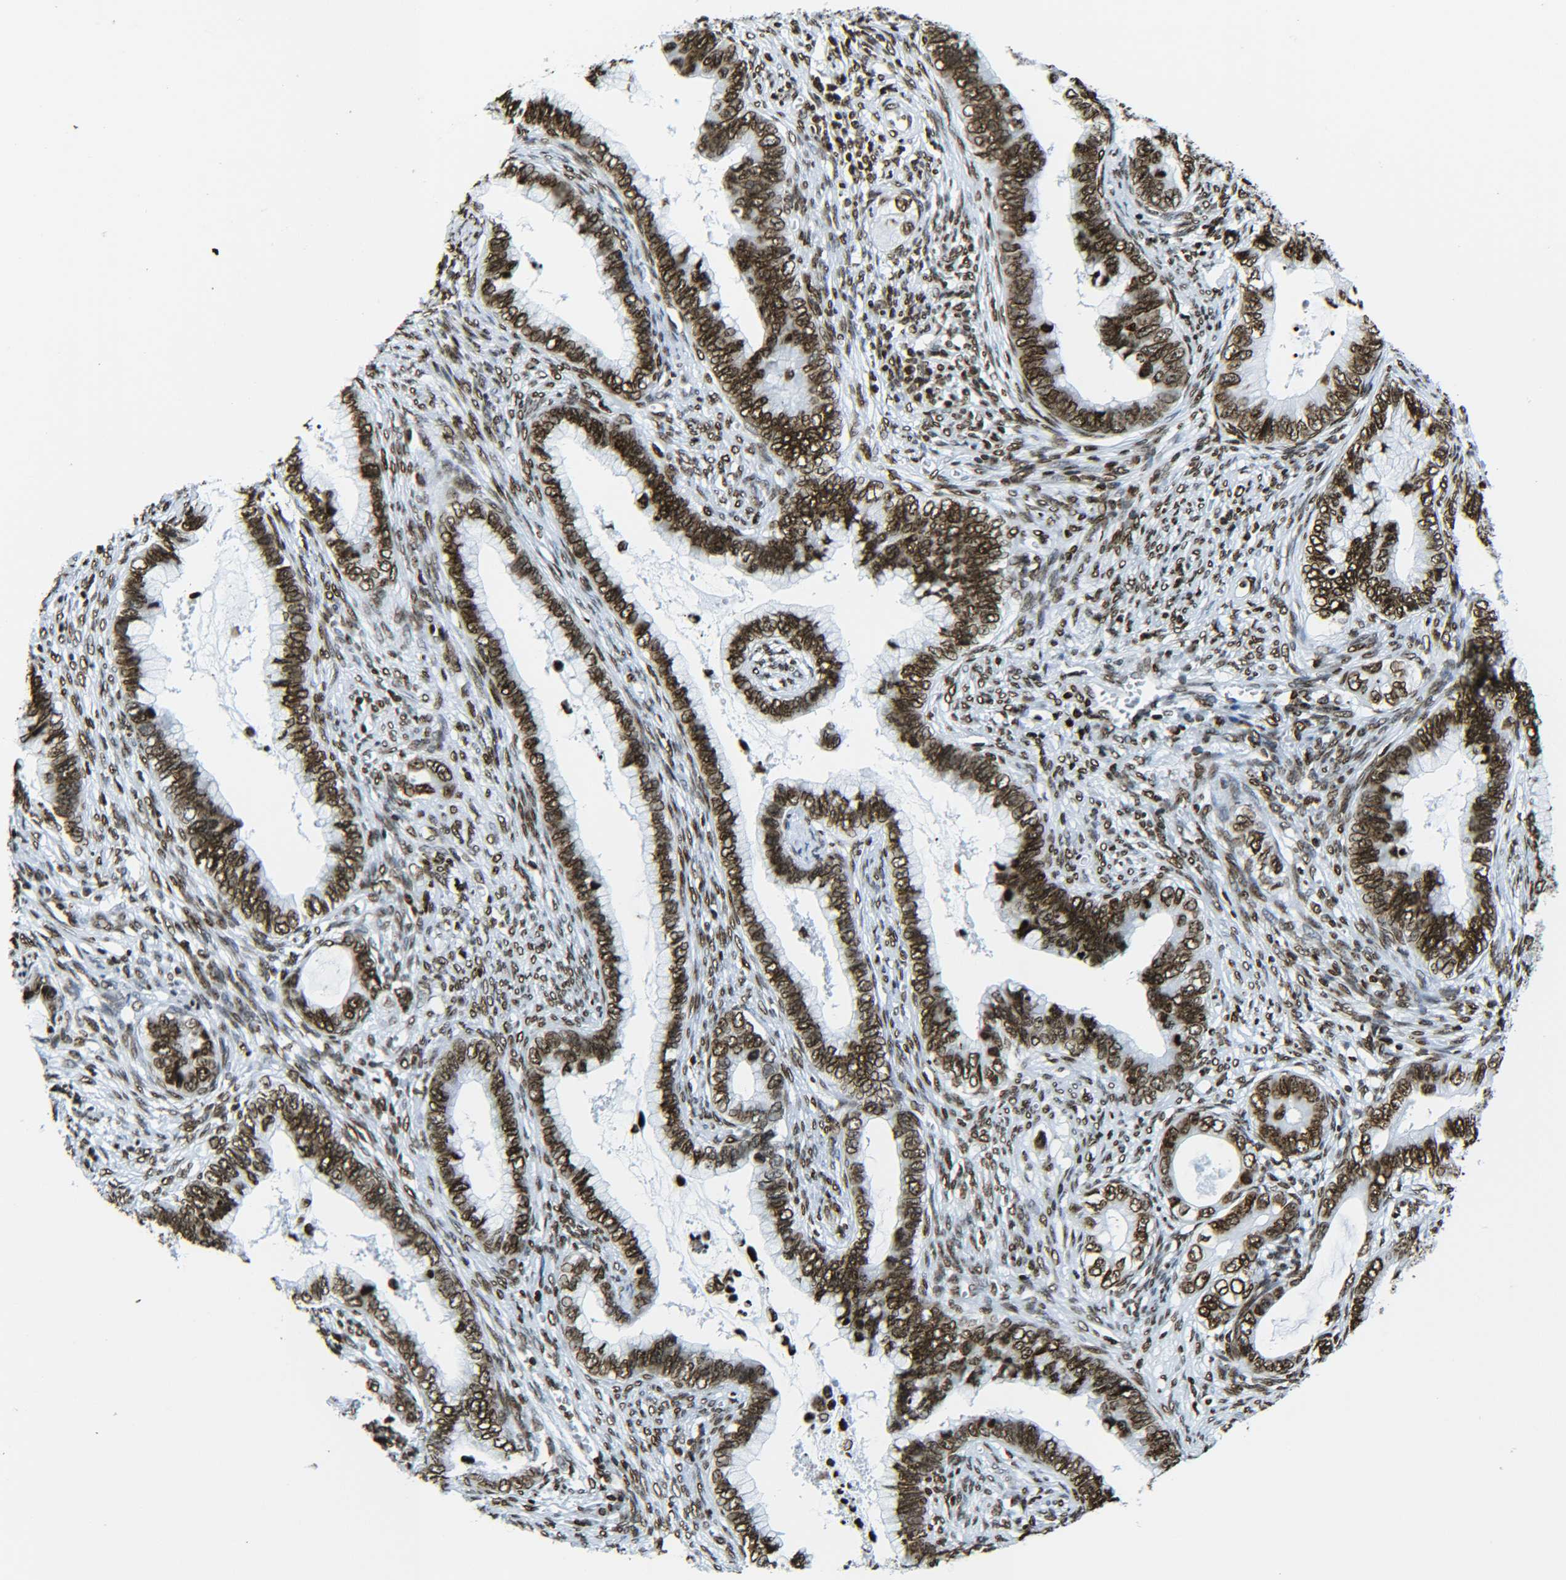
{"staining": {"intensity": "moderate", "quantity": ">75%", "location": "nuclear"}, "tissue": "cervical cancer", "cell_type": "Tumor cells", "image_type": "cancer", "snomed": [{"axis": "morphology", "description": "Adenocarcinoma, NOS"}, {"axis": "topography", "description": "Cervix"}], "caption": "The immunohistochemical stain shows moderate nuclear expression in tumor cells of adenocarcinoma (cervical) tissue.", "gene": "H2AX", "patient": {"sex": "female", "age": 44}}